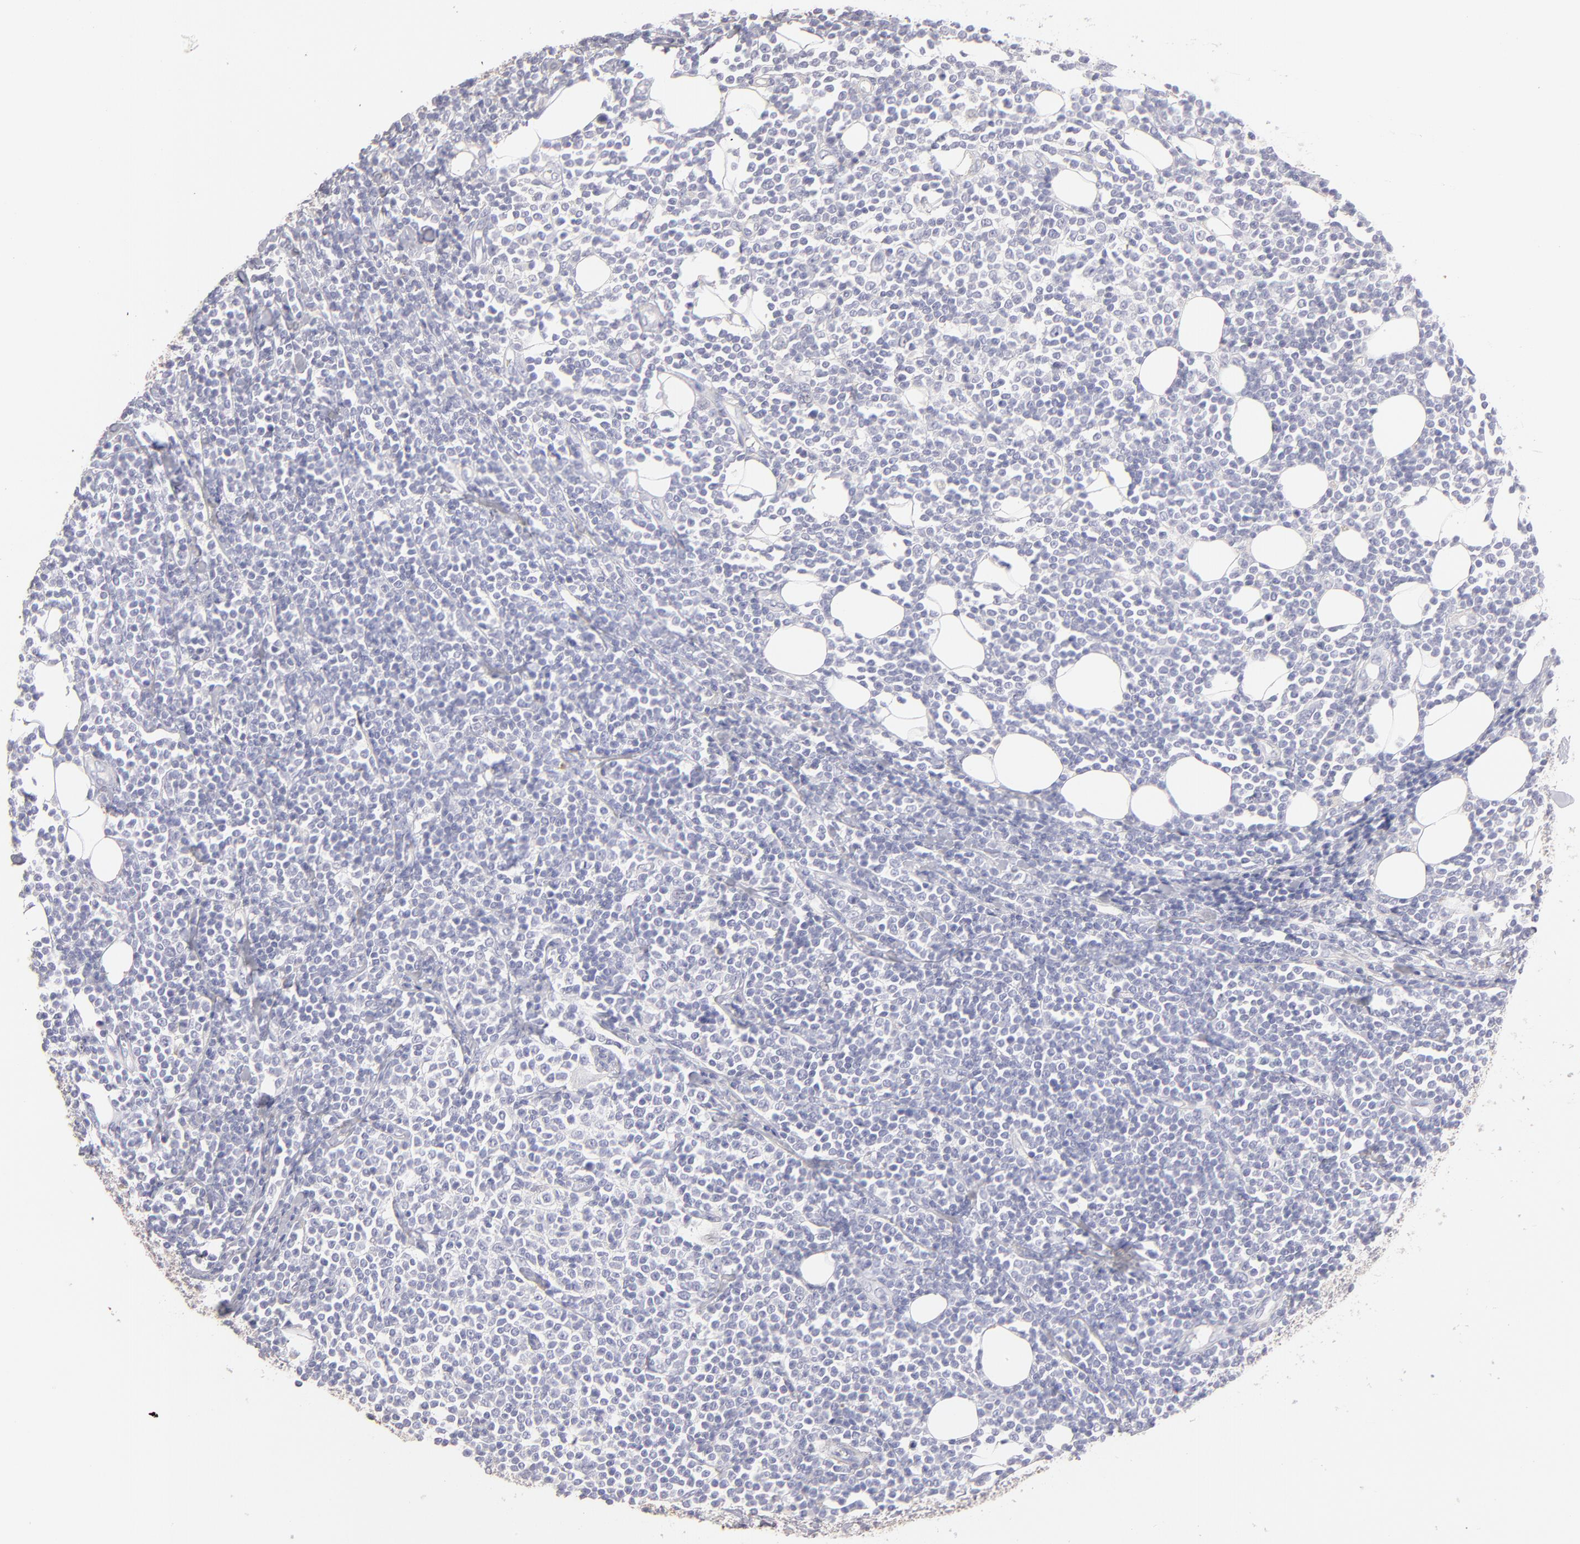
{"staining": {"intensity": "negative", "quantity": "none", "location": "none"}, "tissue": "lymphoma", "cell_type": "Tumor cells", "image_type": "cancer", "snomed": [{"axis": "morphology", "description": "Malignant lymphoma, non-Hodgkin's type, Low grade"}, {"axis": "topography", "description": "Soft tissue"}], "caption": "An immunohistochemistry (IHC) photomicrograph of malignant lymphoma, non-Hodgkin's type (low-grade) is shown. There is no staining in tumor cells of malignant lymphoma, non-Hodgkin's type (low-grade). (IHC, brightfield microscopy, high magnification).", "gene": "ABCC4", "patient": {"sex": "male", "age": 92}}